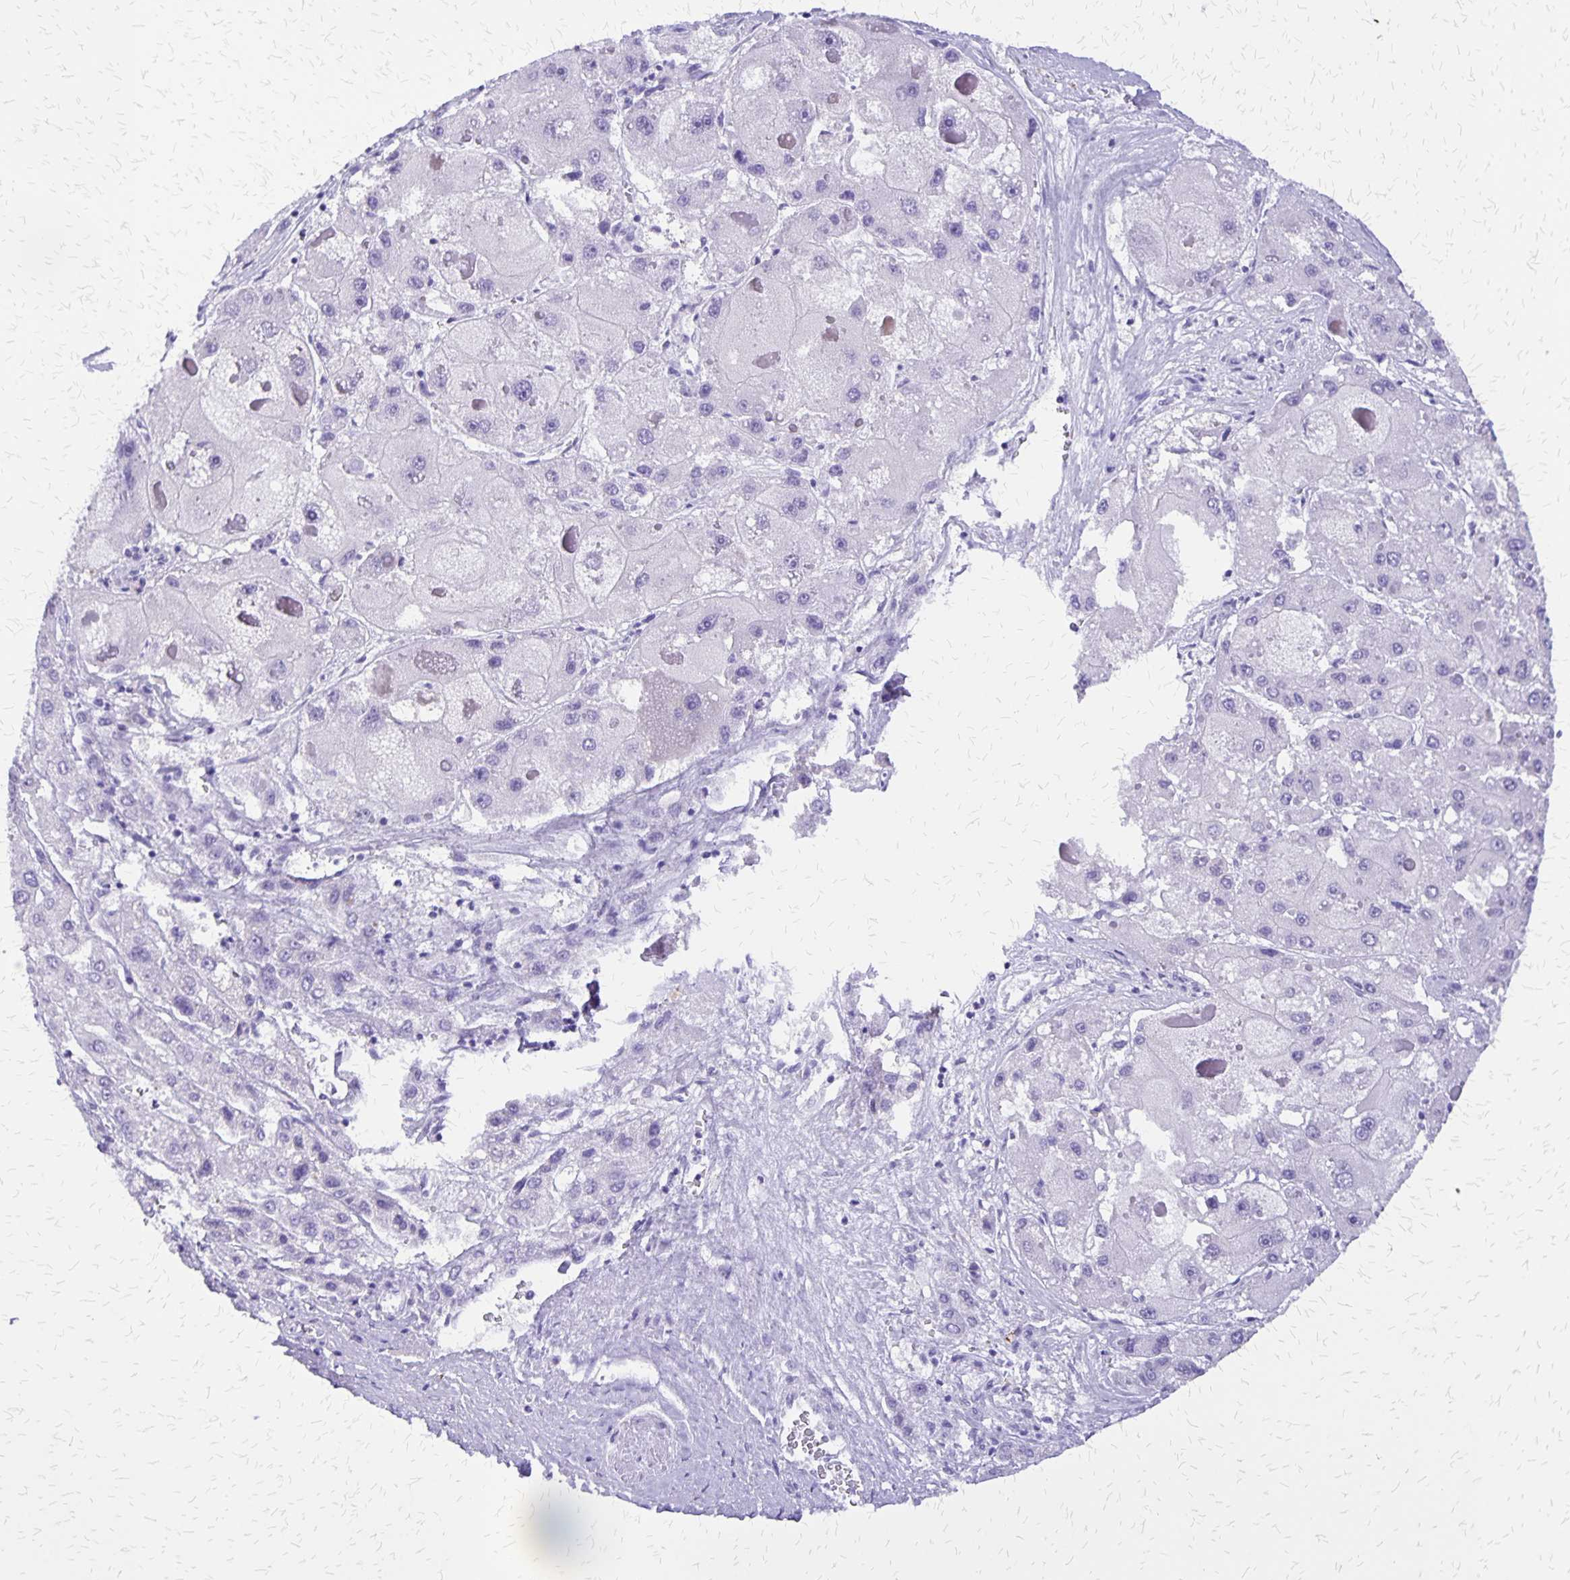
{"staining": {"intensity": "negative", "quantity": "none", "location": "none"}, "tissue": "liver cancer", "cell_type": "Tumor cells", "image_type": "cancer", "snomed": [{"axis": "morphology", "description": "Carcinoma, Hepatocellular, NOS"}, {"axis": "topography", "description": "Liver"}], "caption": "Histopathology image shows no protein positivity in tumor cells of liver hepatocellular carcinoma tissue.", "gene": "SLC13A2", "patient": {"sex": "female", "age": 73}}